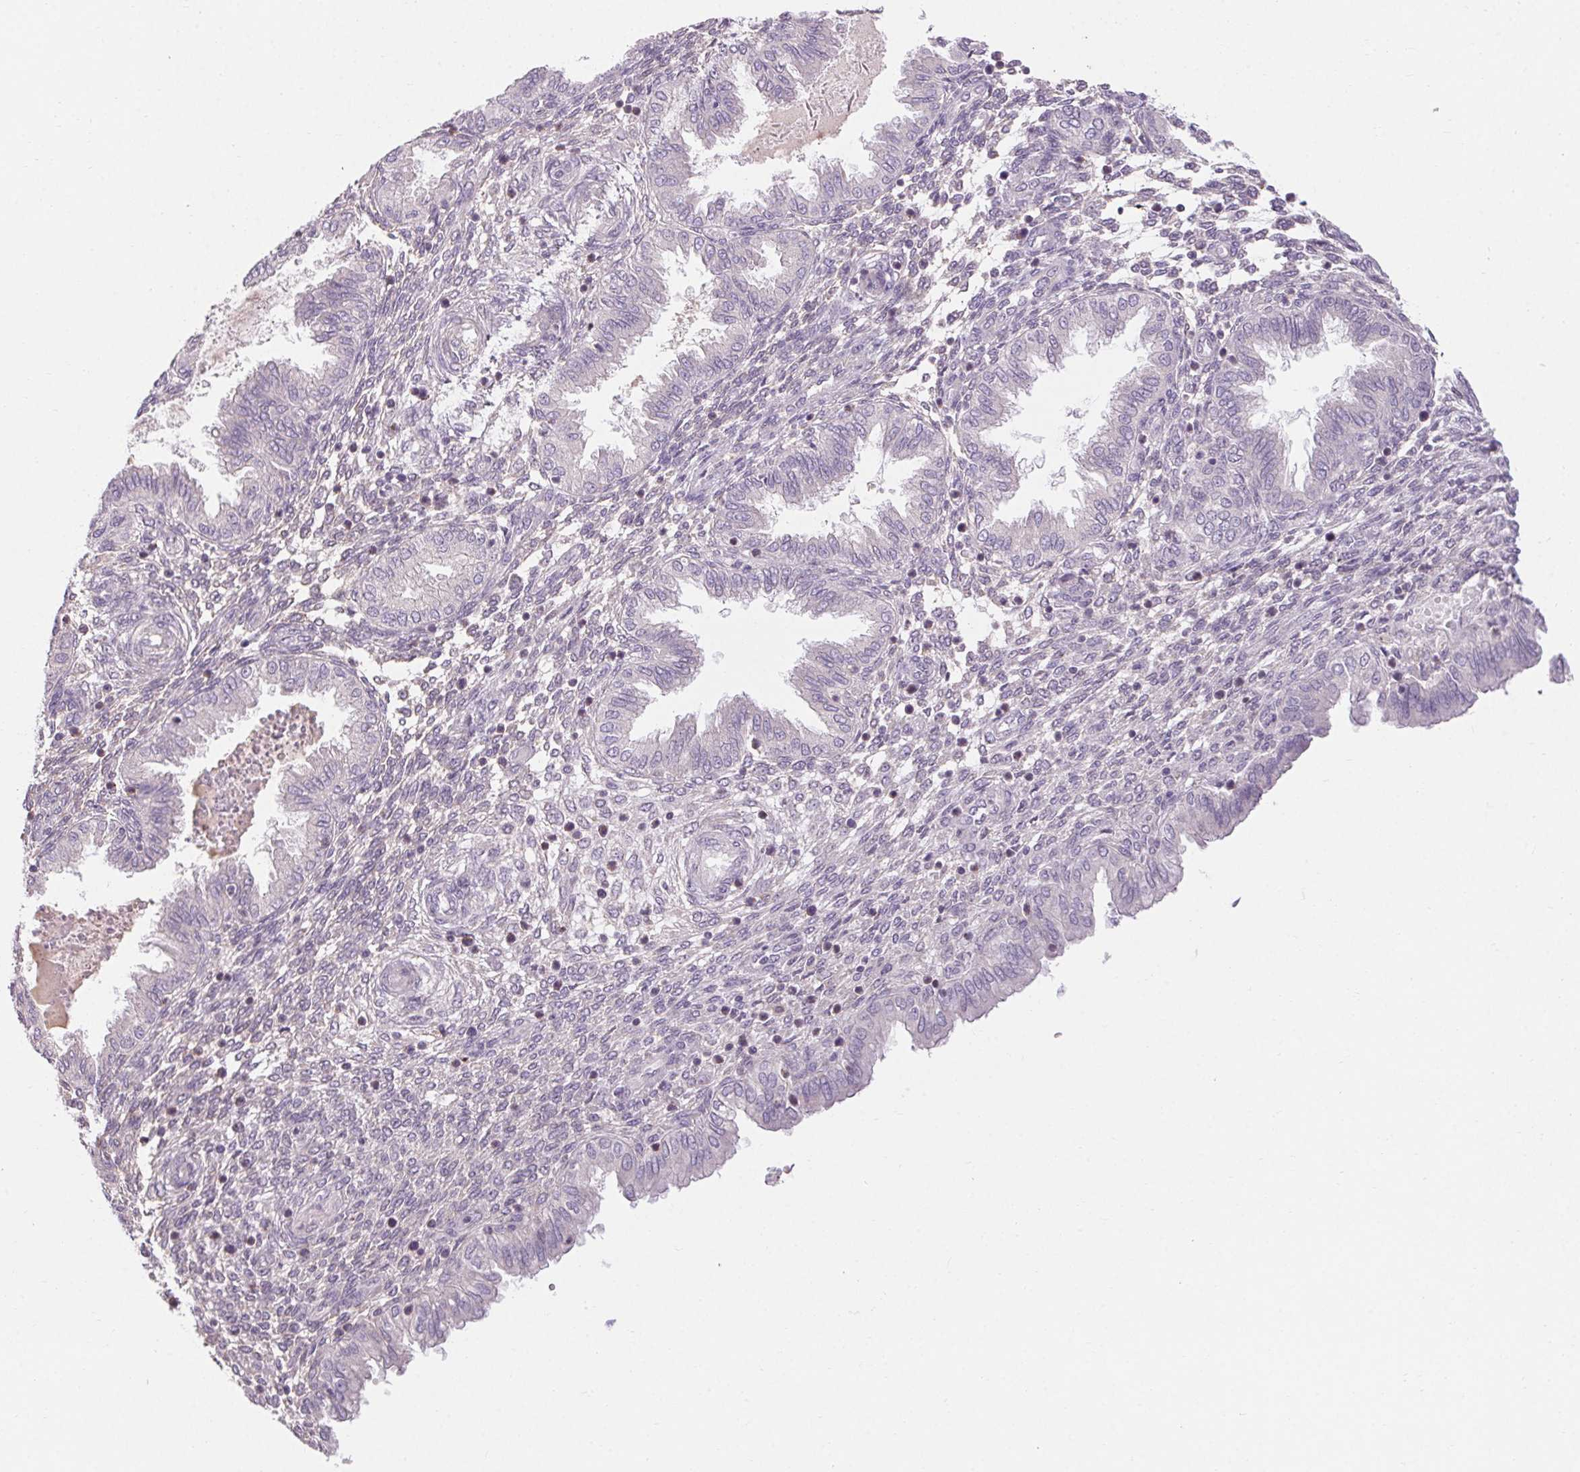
{"staining": {"intensity": "negative", "quantity": "none", "location": "none"}, "tissue": "endometrium", "cell_type": "Cells in endometrial stroma", "image_type": "normal", "snomed": [{"axis": "morphology", "description": "Normal tissue, NOS"}, {"axis": "topography", "description": "Endometrium"}], "caption": "A high-resolution histopathology image shows IHC staining of normal endometrium, which displays no significant expression in cells in endometrial stroma.", "gene": "TMEM52B", "patient": {"sex": "female", "age": 33}}